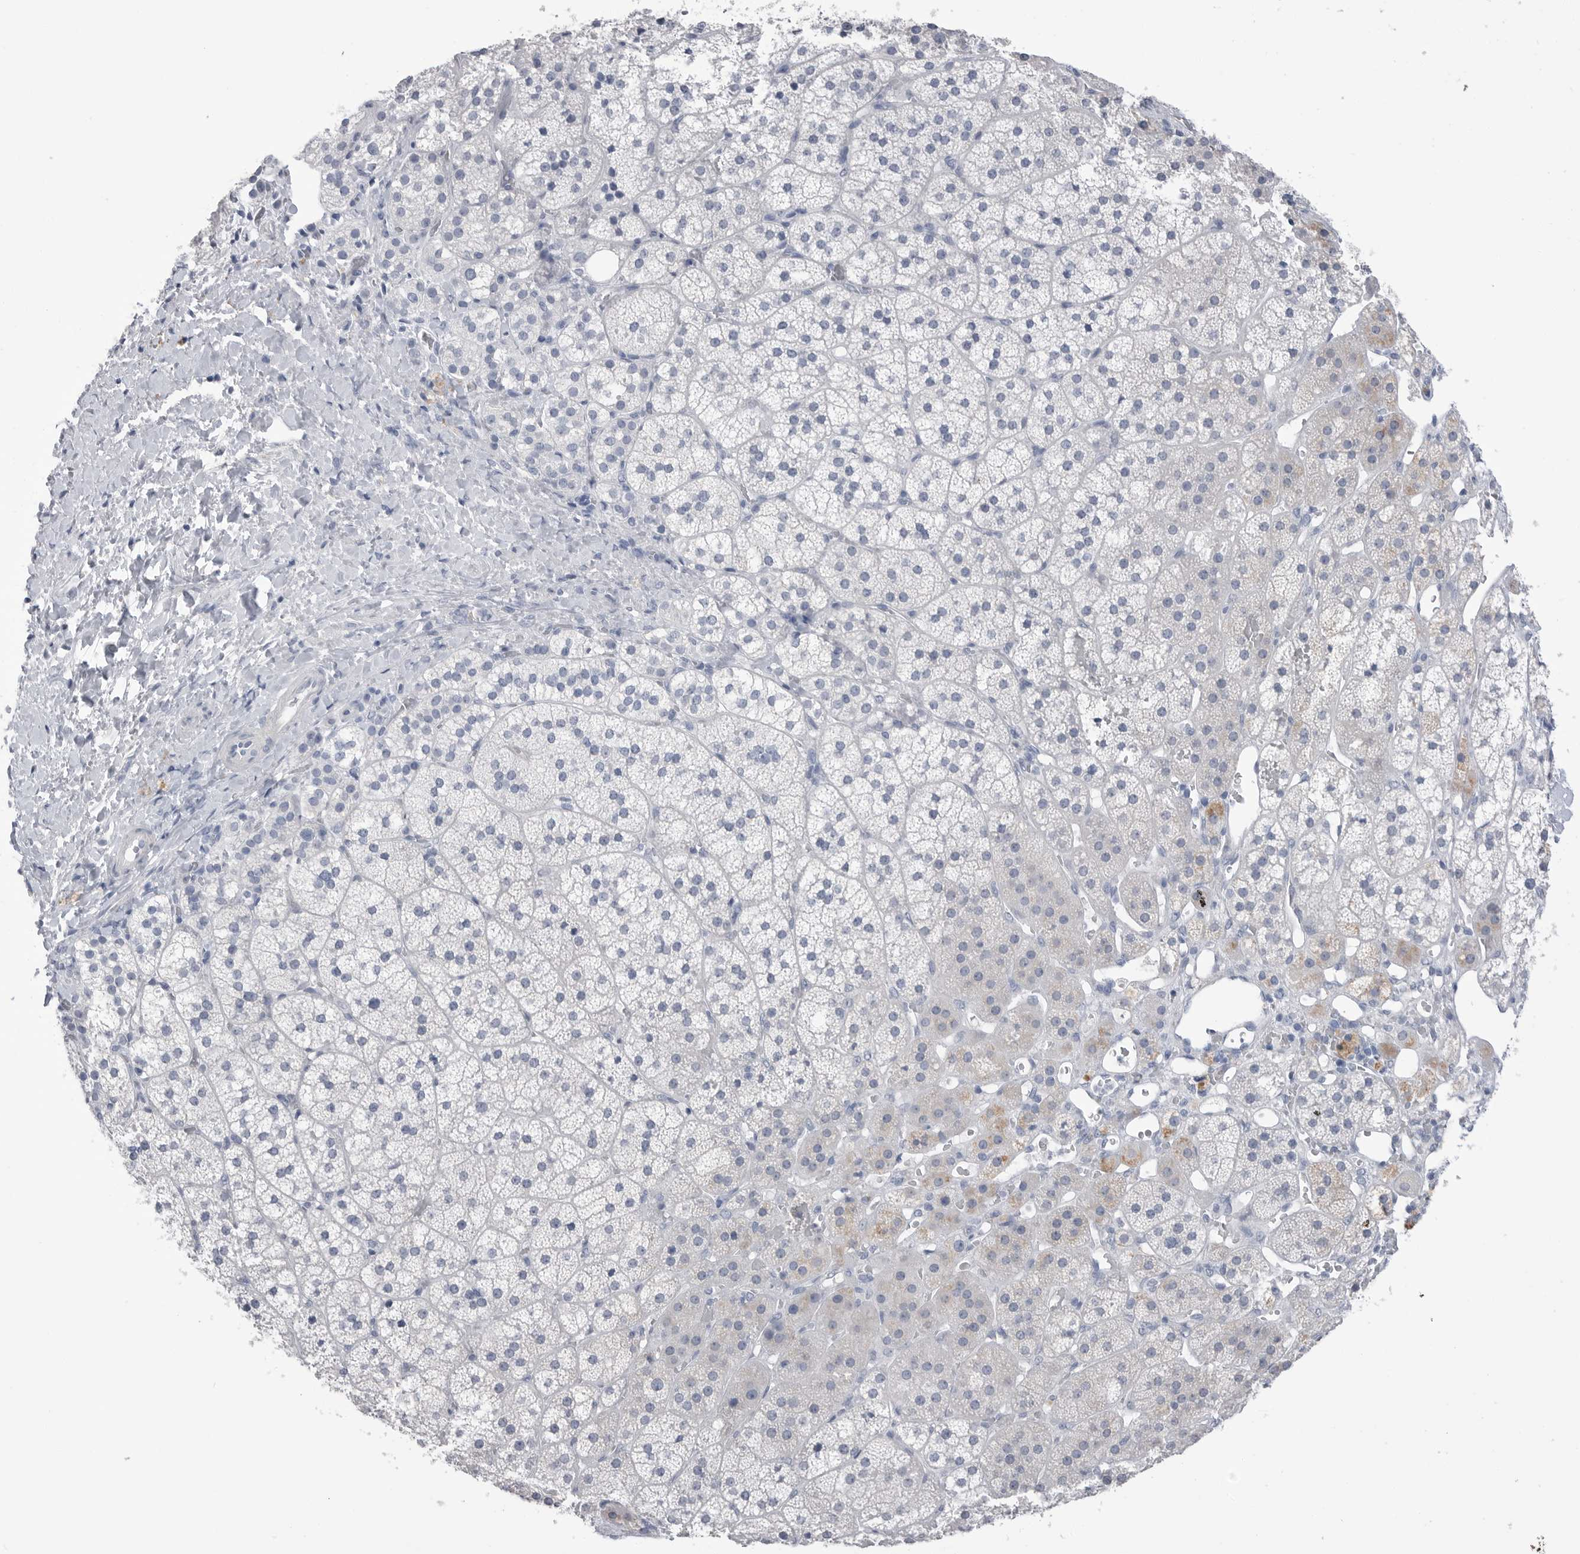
{"staining": {"intensity": "negative", "quantity": "none", "location": "none"}, "tissue": "adrenal gland", "cell_type": "Glandular cells", "image_type": "normal", "snomed": [{"axis": "morphology", "description": "Normal tissue, NOS"}, {"axis": "topography", "description": "Adrenal gland"}], "caption": "Glandular cells are negative for protein expression in unremarkable human adrenal gland. (DAB (3,3'-diaminobenzidine) immunohistochemistry visualized using brightfield microscopy, high magnification).", "gene": "ABHD12", "patient": {"sex": "female", "age": 44}}